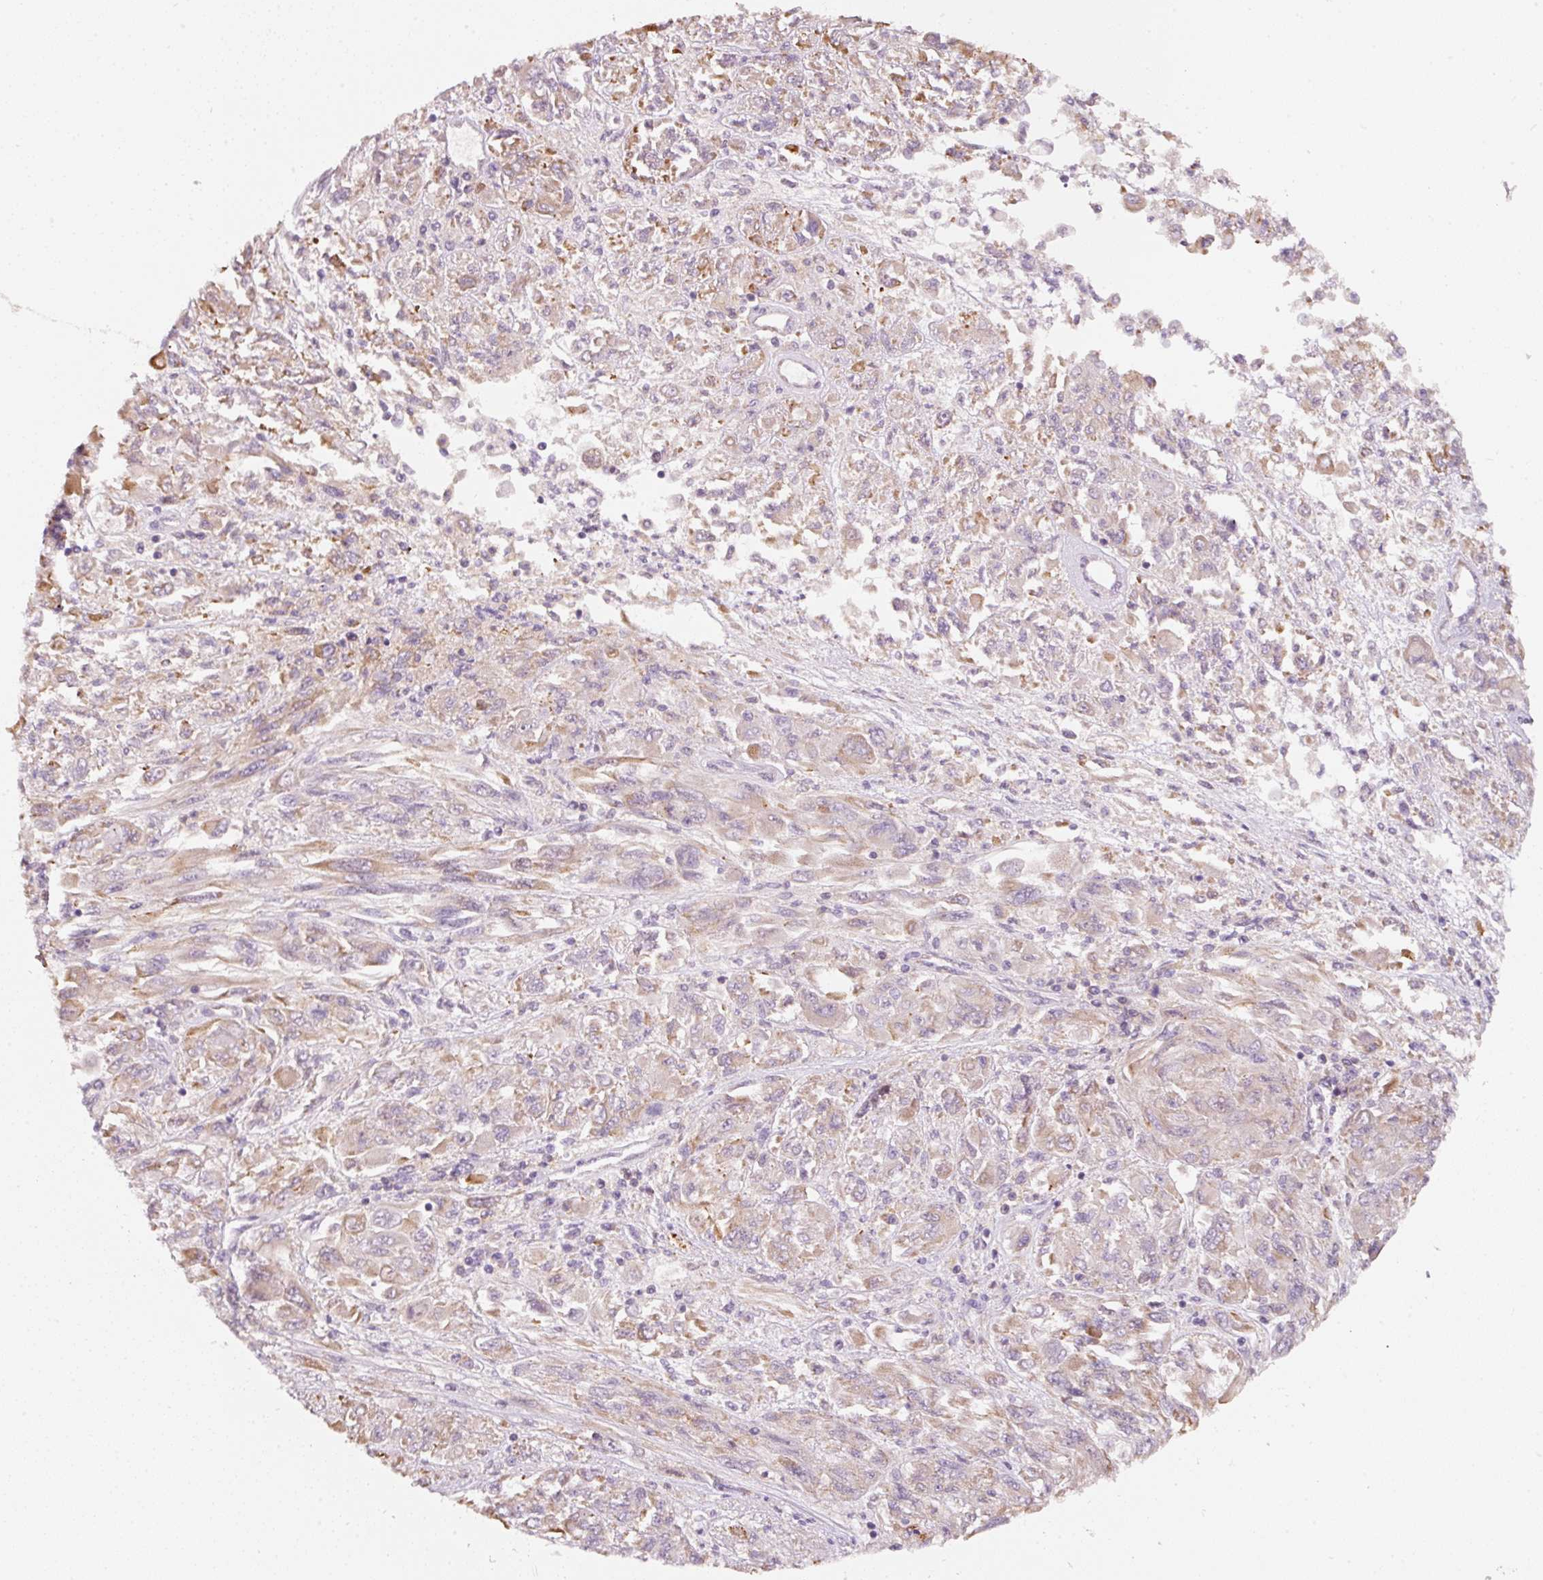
{"staining": {"intensity": "weak", "quantity": "25%-75%", "location": "cytoplasmic/membranous"}, "tissue": "melanoma", "cell_type": "Tumor cells", "image_type": "cancer", "snomed": [{"axis": "morphology", "description": "Malignant melanoma, NOS"}, {"axis": "topography", "description": "Skin"}], "caption": "DAB (3,3'-diaminobenzidine) immunohistochemical staining of human melanoma reveals weak cytoplasmic/membranous protein staining in approximately 25%-75% of tumor cells. (DAB IHC with brightfield microscopy, high magnification).", "gene": "IQGAP2", "patient": {"sex": "female", "age": 91}}